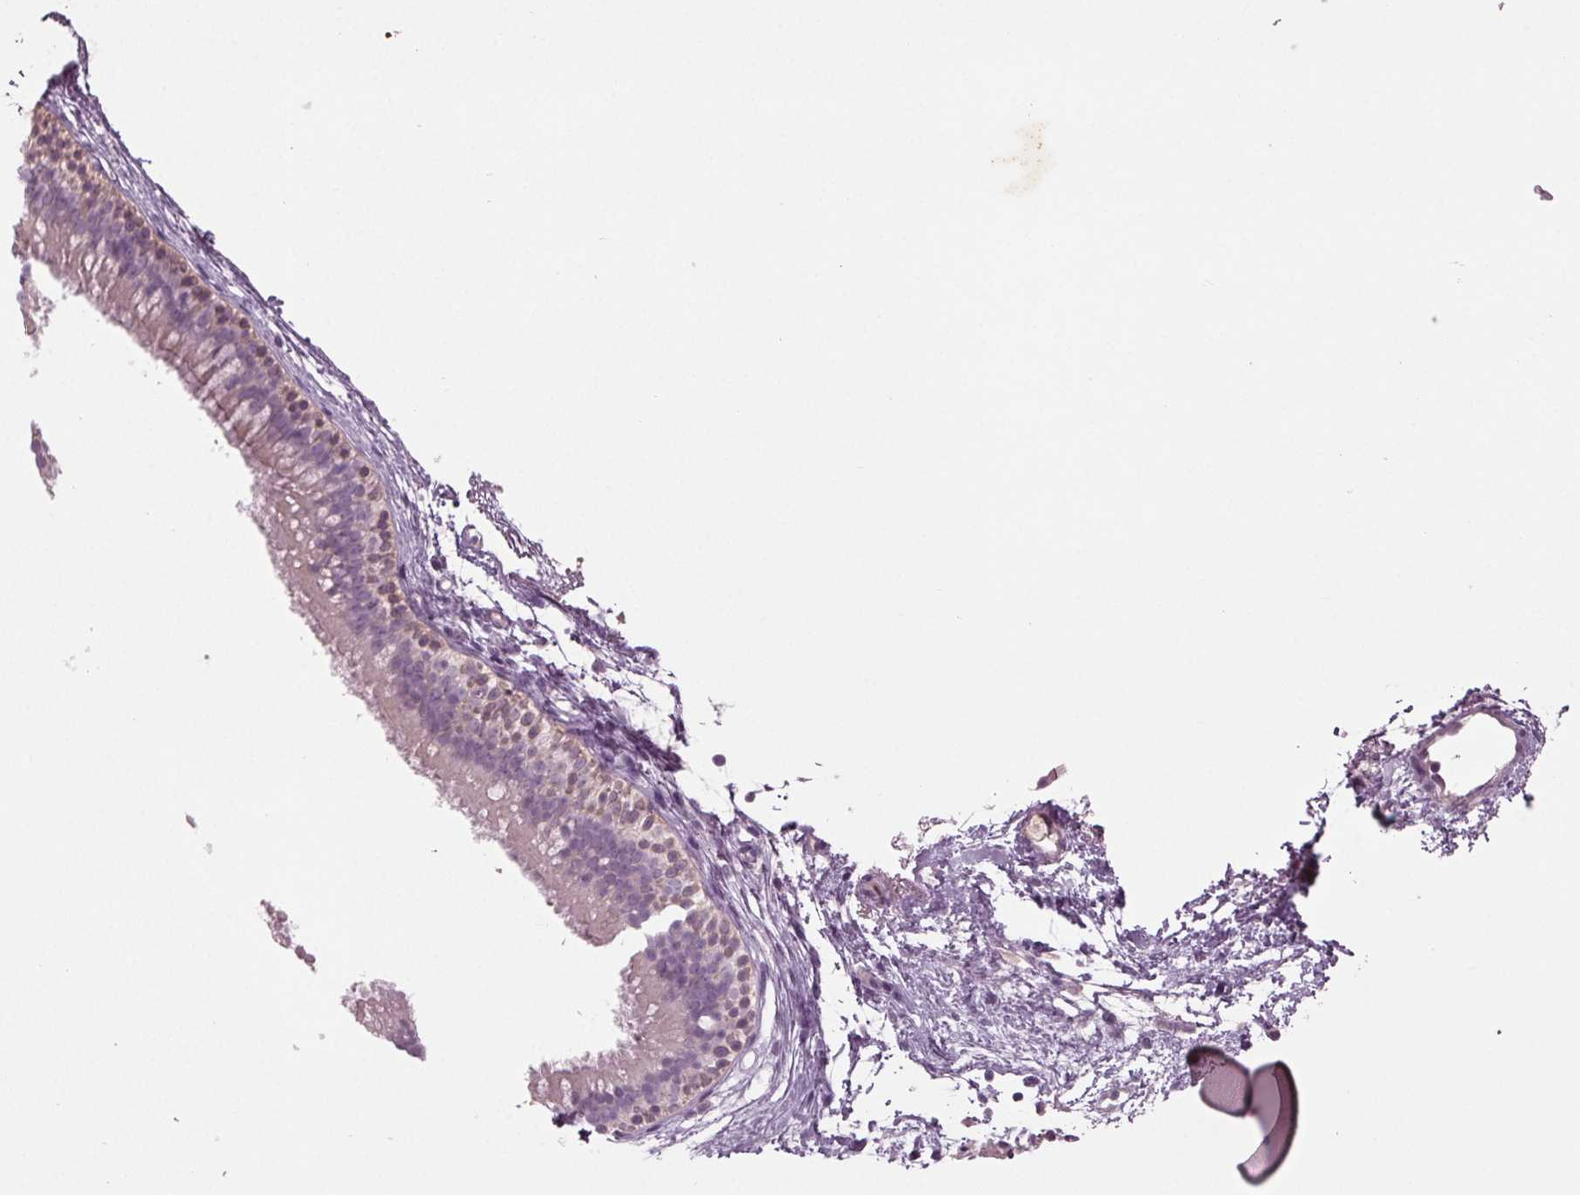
{"staining": {"intensity": "weak", "quantity": "<25%", "location": "nuclear"}, "tissue": "nasopharynx", "cell_type": "Respiratory epithelial cells", "image_type": "normal", "snomed": [{"axis": "morphology", "description": "Normal tissue, NOS"}, {"axis": "topography", "description": "Nasopharynx"}], "caption": "Immunohistochemistry micrograph of unremarkable nasopharynx stained for a protein (brown), which exhibits no expression in respiratory epithelial cells.", "gene": "BHLHE22", "patient": {"sex": "male", "age": 58}}